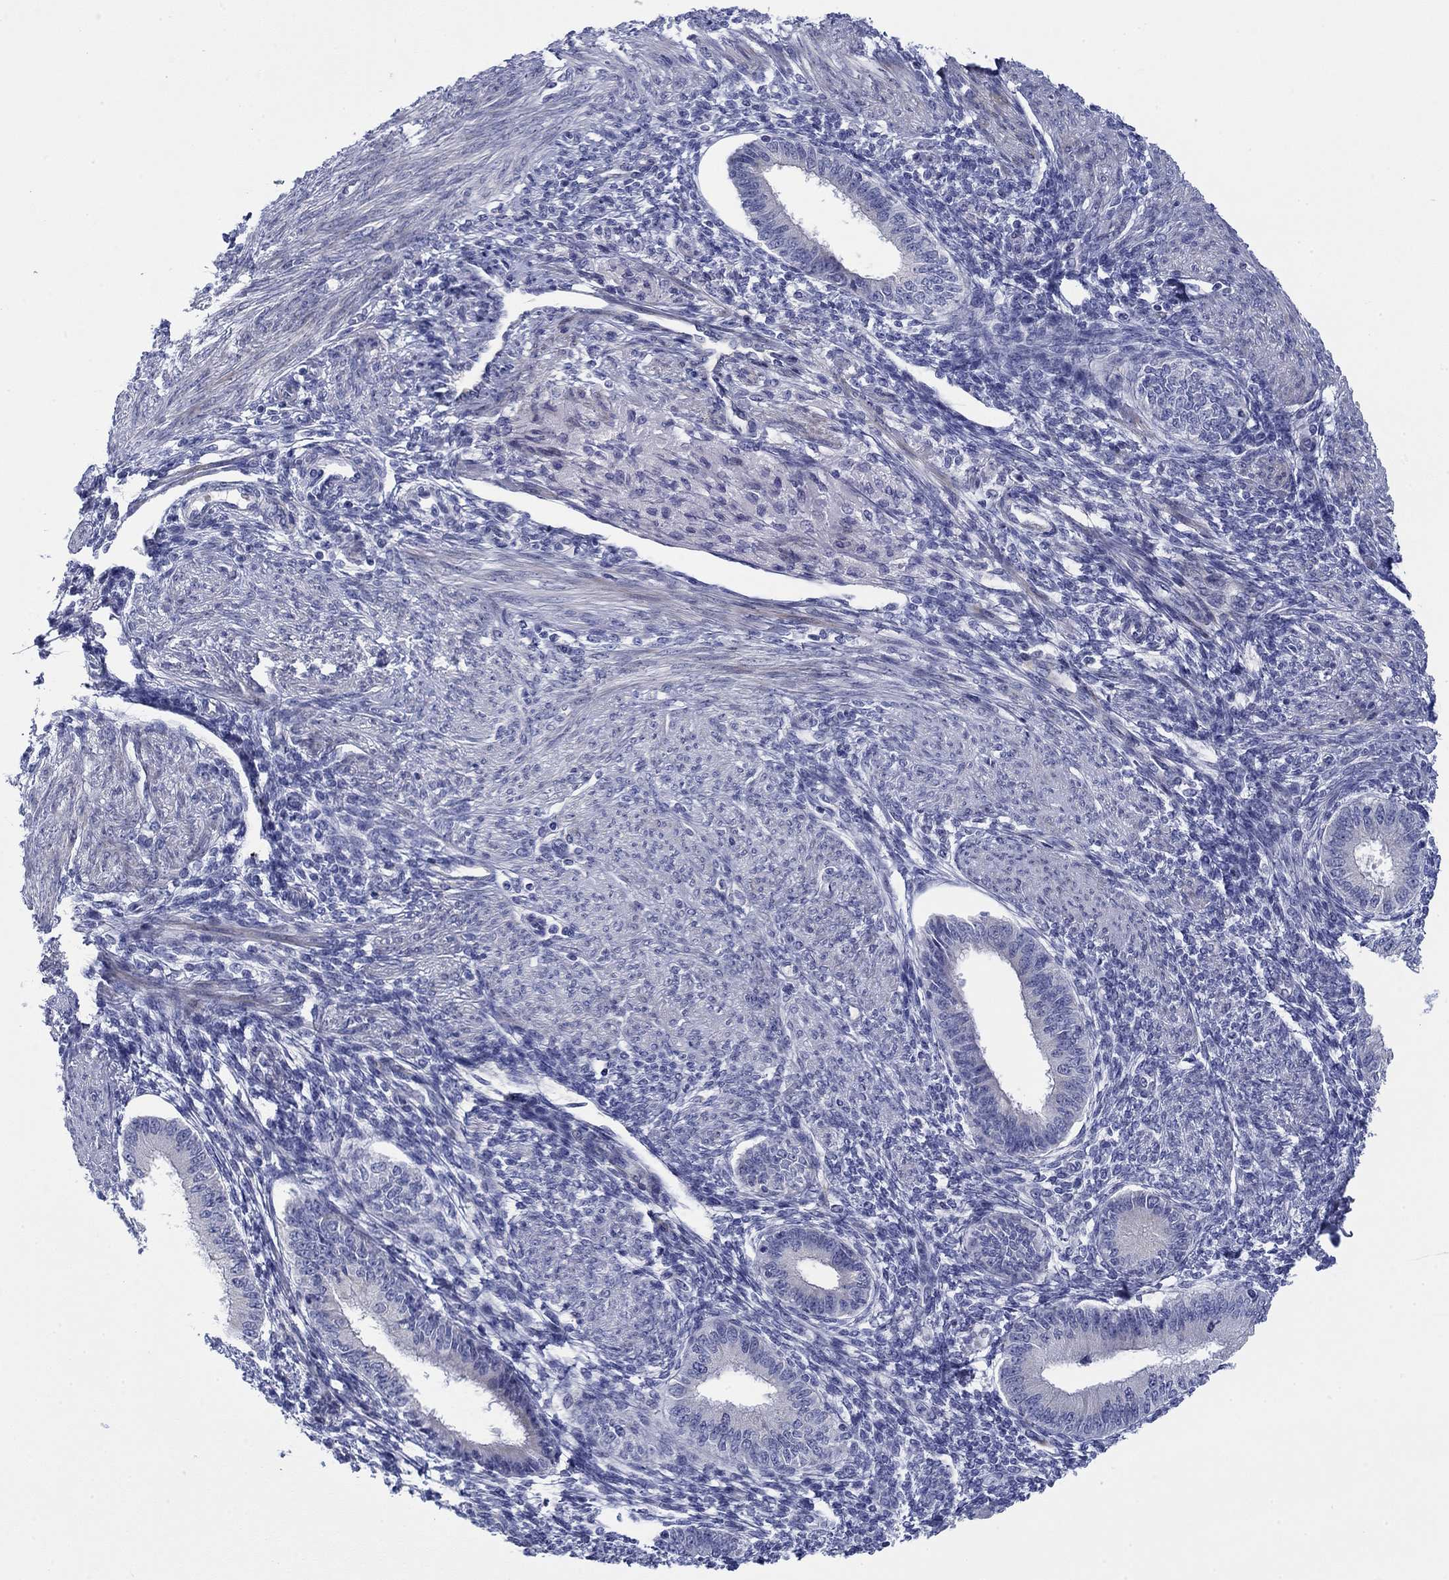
{"staining": {"intensity": "negative", "quantity": "none", "location": "none"}, "tissue": "endometrium", "cell_type": "Cells in endometrial stroma", "image_type": "normal", "snomed": [{"axis": "morphology", "description": "Normal tissue, NOS"}, {"axis": "topography", "description": "Endometrium"}], "caption": "The immunohistochemistry (IHC) micrograph has no significant expression in cells in endometrial stroma of endometrium. Nuclei are stained in blue.", "gene": "SVEP1", "patient": {"sex": "female", "age": 39}}